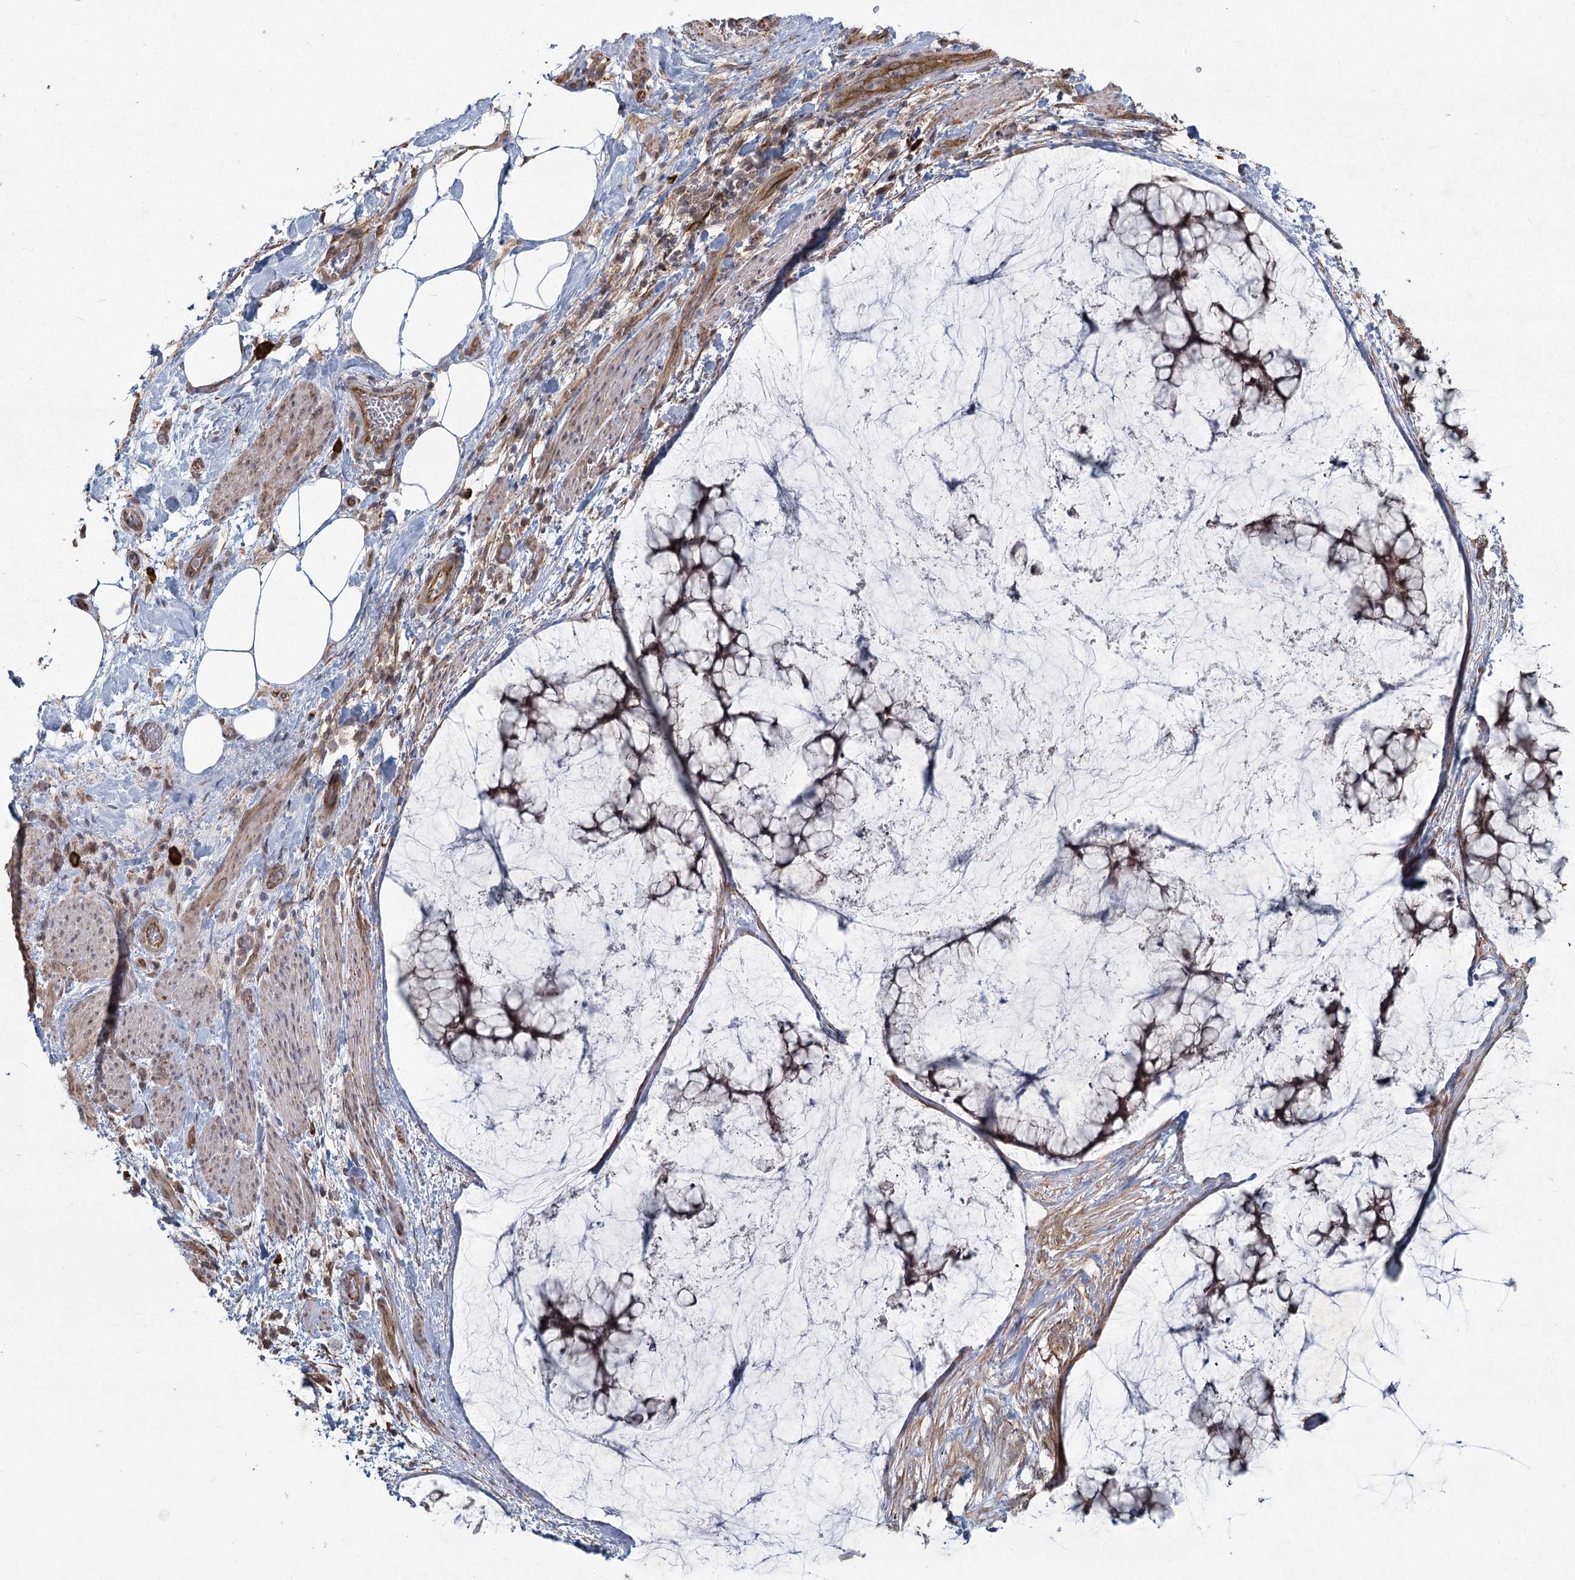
{"staining": {"intensity": "weak", "quantity": "25%-75%", "location": "cytoplasmic/membranous"}, "tissue": "ovarian cancer", "cell_type": "Tumor cells", "image_type": "cancer", "snomed": [{"axis": "morphology", "description": "Cystadenocarcinoma, mucinous, NOS"}, {"axis": "topography", "description": "Ovary"}], "caption": "This is a photomicrograph of IHC staining of mucinous cystadenocarcinoma (ovarian), which shows weak positivity in the cytoplasmic/membranous of tumor cells.", "gene": "AP2M1", "patient": {"sex": "female", "age": 42}}